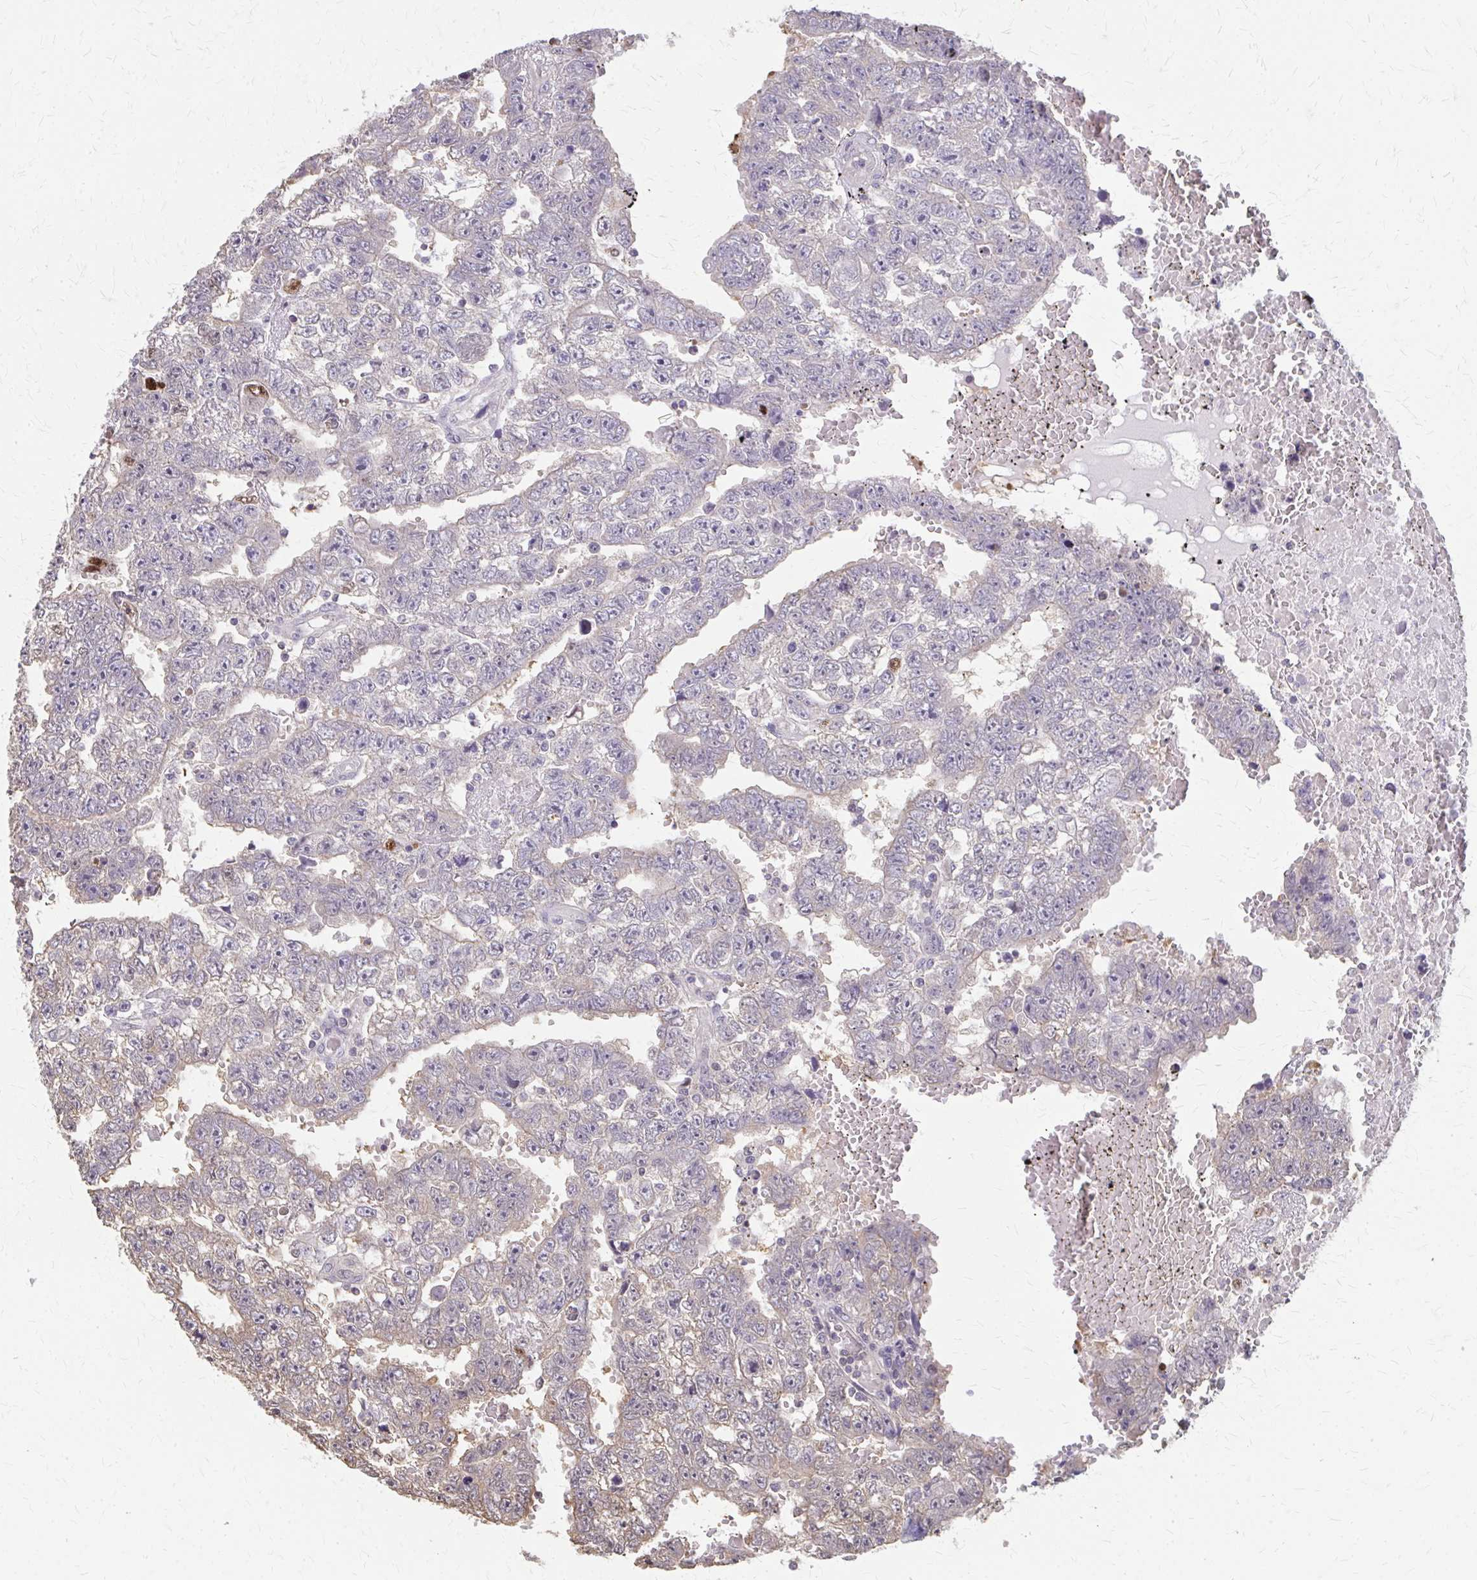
{"staining": {"intensity": "weak", "quantity": "<25%", "location": "cytoplasmic/membranous"}, "tissue": "testis cancer", "cell_type": "Tumor cells", "image_type": "cancer", "snomed": [{"axis": "morphology", "description": "Carcinoma, Embryonal, NOS"}, {"axis": "topography", "description": "Testis"}], "caption": "The photomicrograph exhibits no staining of tumor cells in testis embryonal carcinoma. The staining was performed using DAB to visualize the protein expression in brown, while the nuclei were stained in blue with hematoxylin (Magnification: 20x).", "gene": "RABGAP1L", "patient": {"sex": "male", "age": 25}}